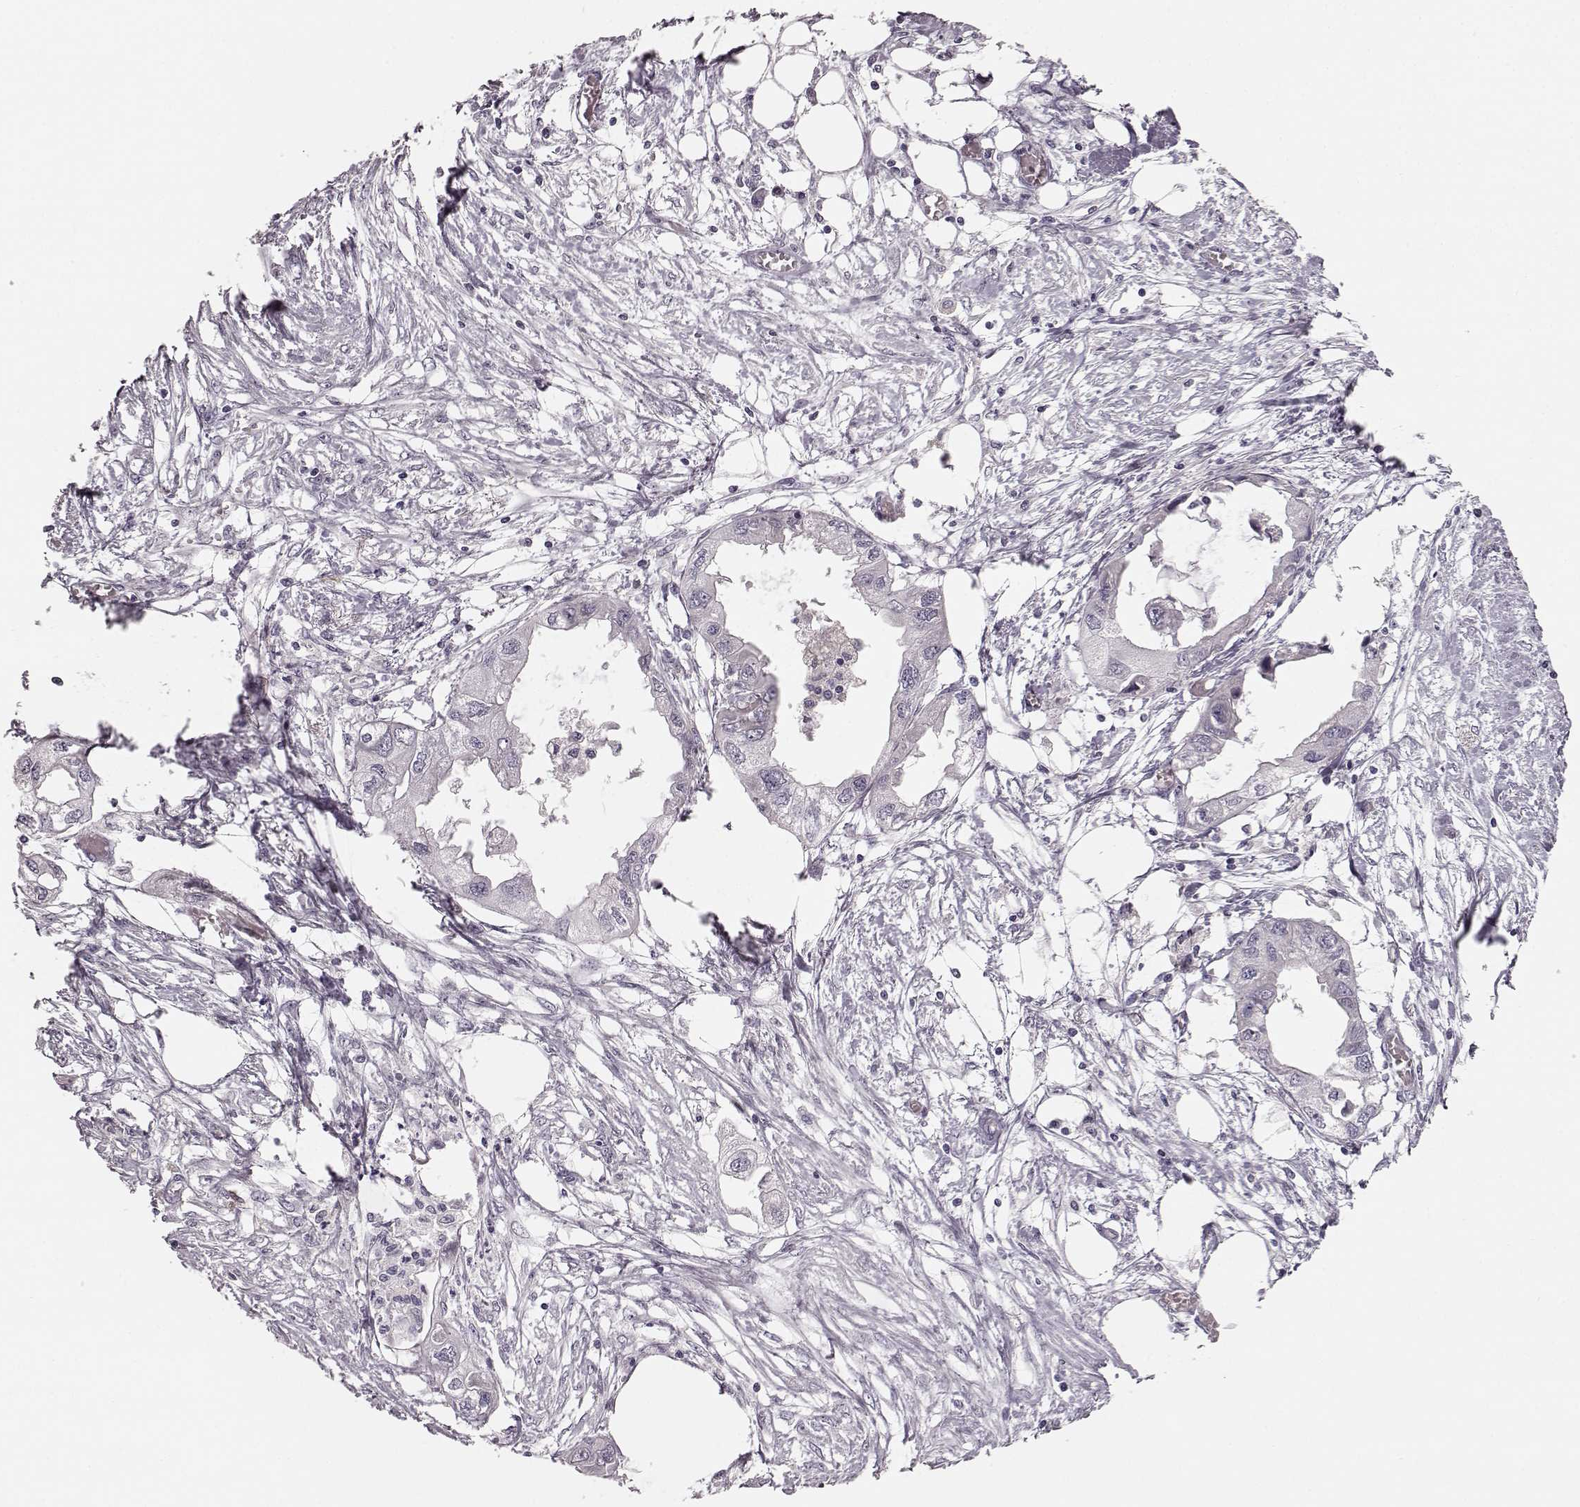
{"staining": {"intensity": "negative", "quantity": "none", "location": "none"}, "tissue": "endometrial cancer", "cell_type": "Tumor cells", "image_type": "cancer", "snomed": [{"axis": "morphology", "description": "Adenocarcinoma, NOS"}, {"axis": "morphology", "description": "Adenocarcinoma, metastatic, NOS"}, {"axis": "topography", "description": "Adipose tissue"}, {"axis": "topography", "description": "Endometrium"}], "caption": "This is an immunohistochemistry micrograph of human endometrial cancer (metastatic adenocarcinoma). There is no positivity in tumor cells.", "gene": "KIAA0319", "patient": {"sex": "female", "age": 67}}